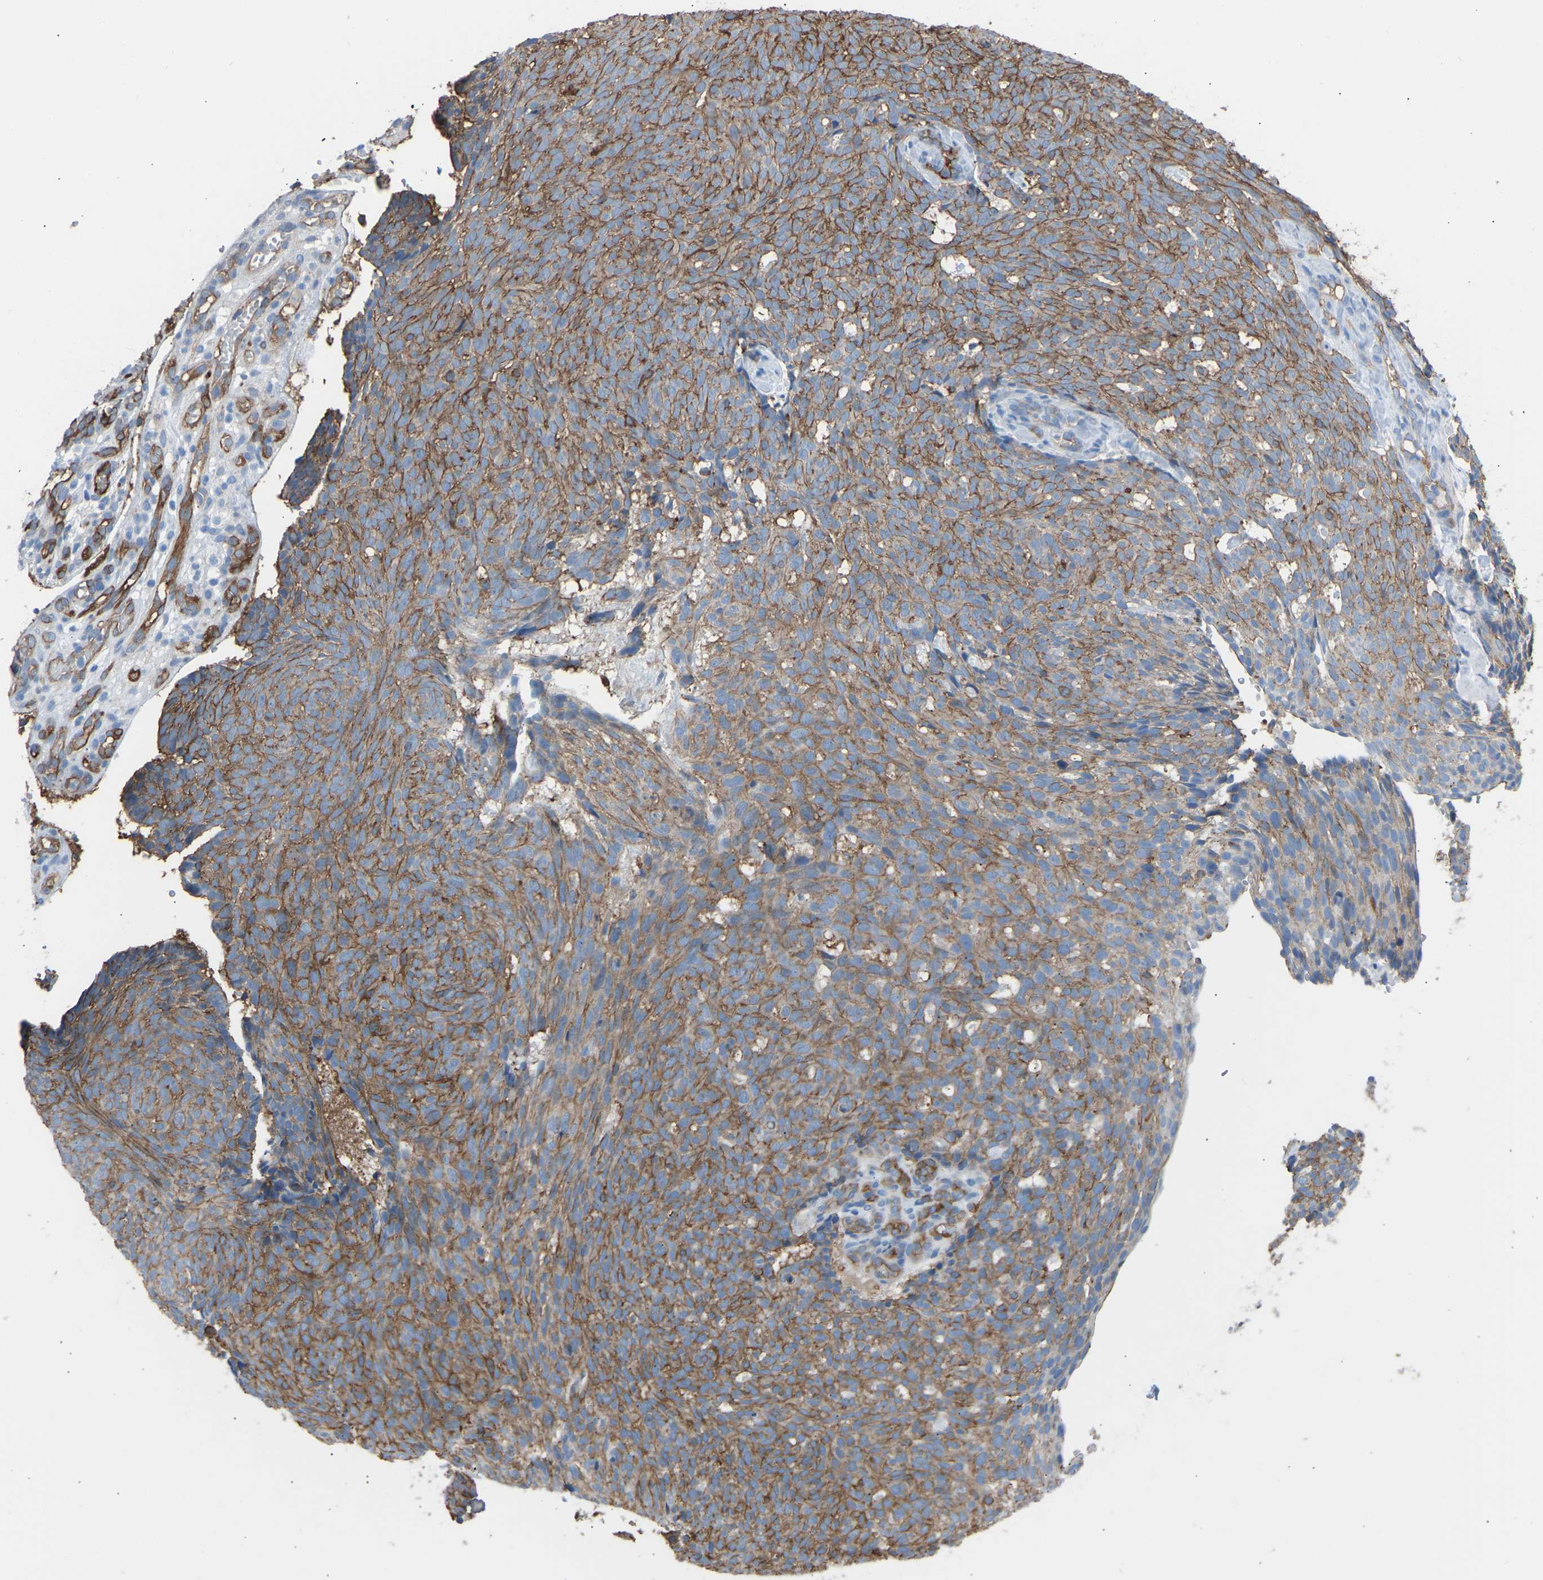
{"staining": {"intensity": "moderate", "quantity": ">75%", "location": "cytoplasmic/membranous"}, "tissue": "skin cancer", "cell_type": "Tumor cells", "image_type": "cancer", "snomed": [{"axis": "morphology", "description": "Basal cell carcinoma"}, {"axis": "topography", "description": "Skin"}], "caption": "There is medium levels of moderate cytoplasmic/membranous expression in tumor cells of skin cancer, as demonstrated by immunohistochemical staining (brown color).", "gene": "MYH10", "patient": {"sex": "male", "age": 61}}